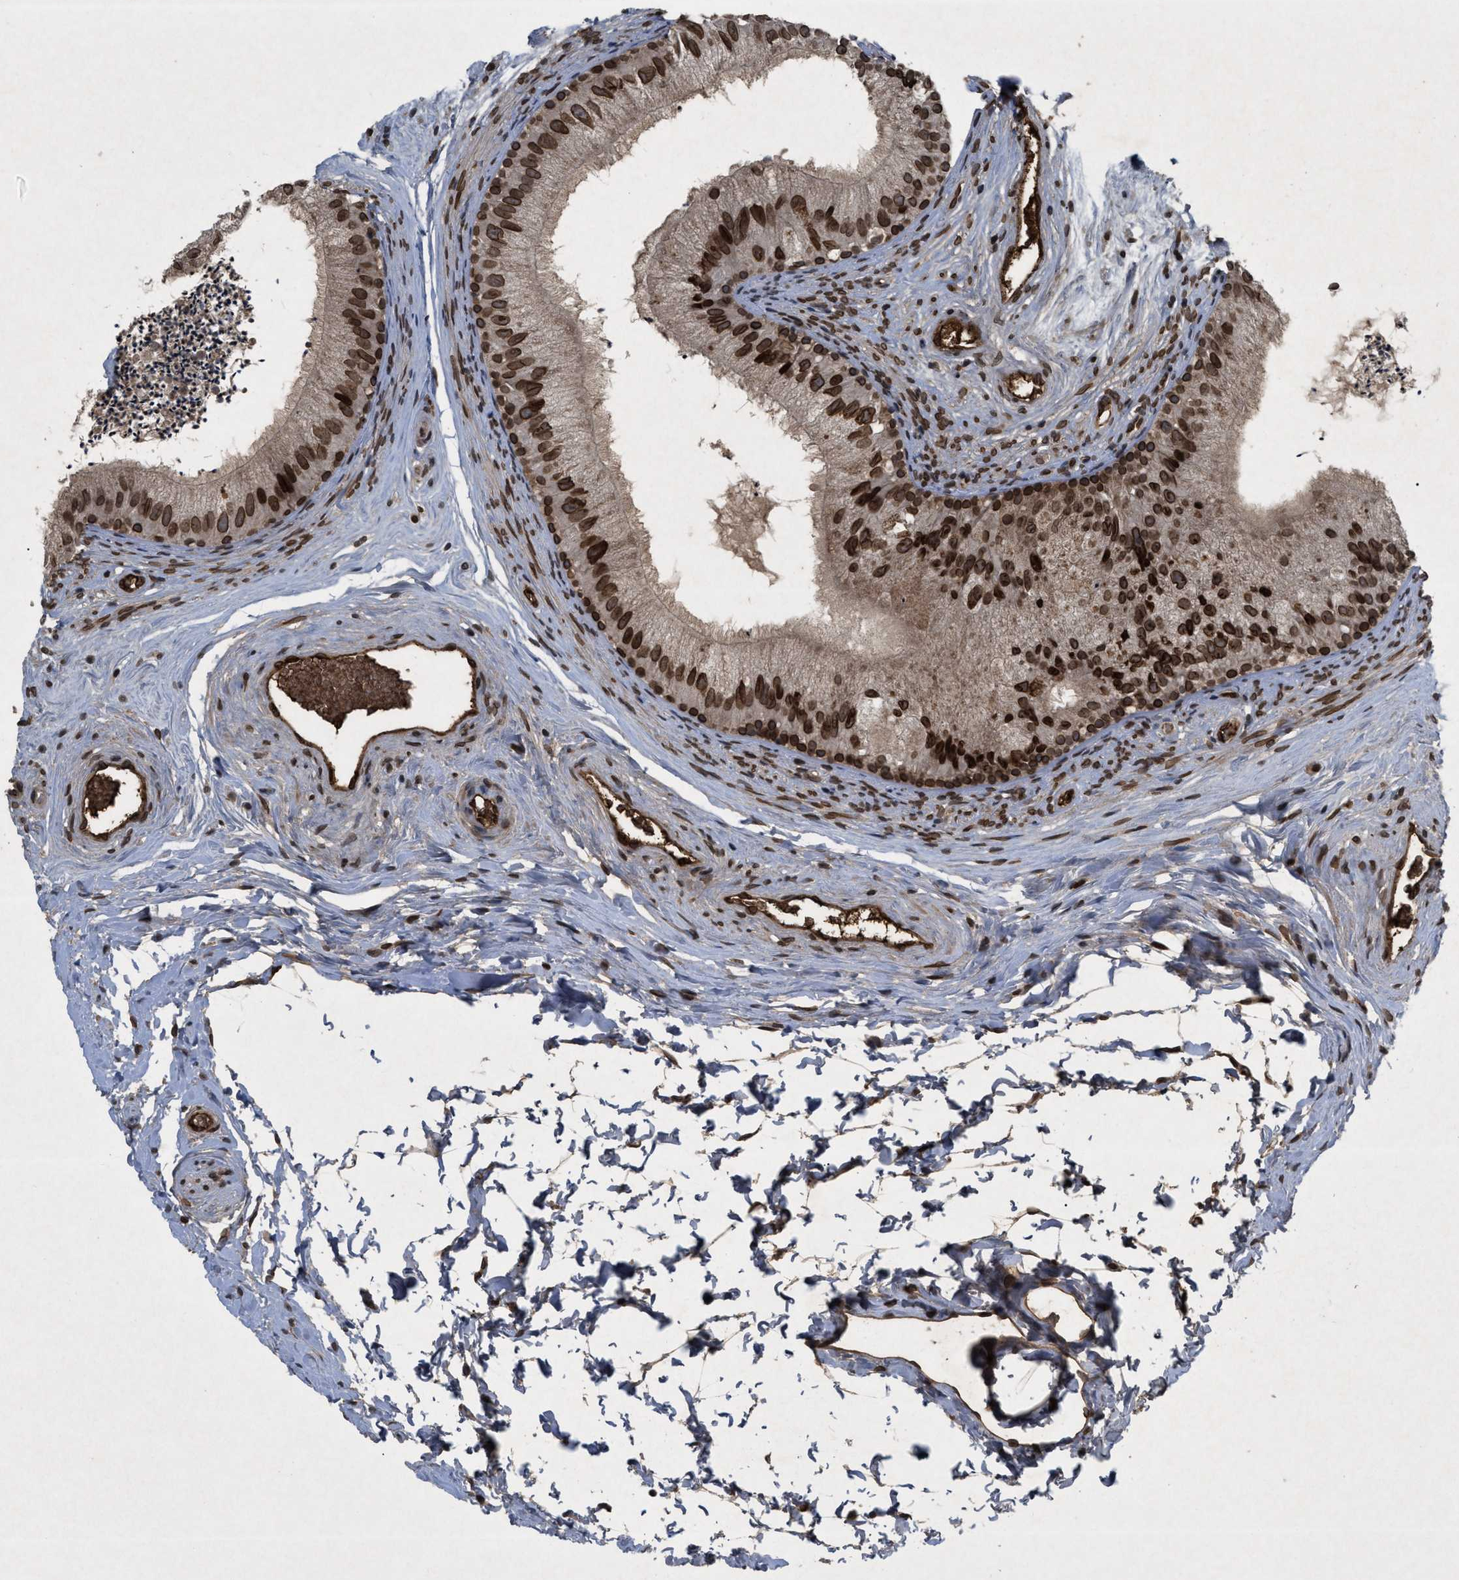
{"staining": {"intensity": "strong", "quantity": ">75%", "location": "cytoplasmic/membranous,nuclear"}, "tissue": "epididymis", "cell_type": "Glandular cells", "image_type": "normal", "snomed": [{"axis": "morphology", "description": "Normal tissue, NOS"}, {"axis": "topography", "description": "Epididymis"}], "caption": "Immunohistochemical staining of benign epididymis shows strong cytoplasmic/membranous,nuclear protein expression in about >75% of glandular cells.", "gene": "CRY1", "patient": {"sex": "male", "age": 56}}